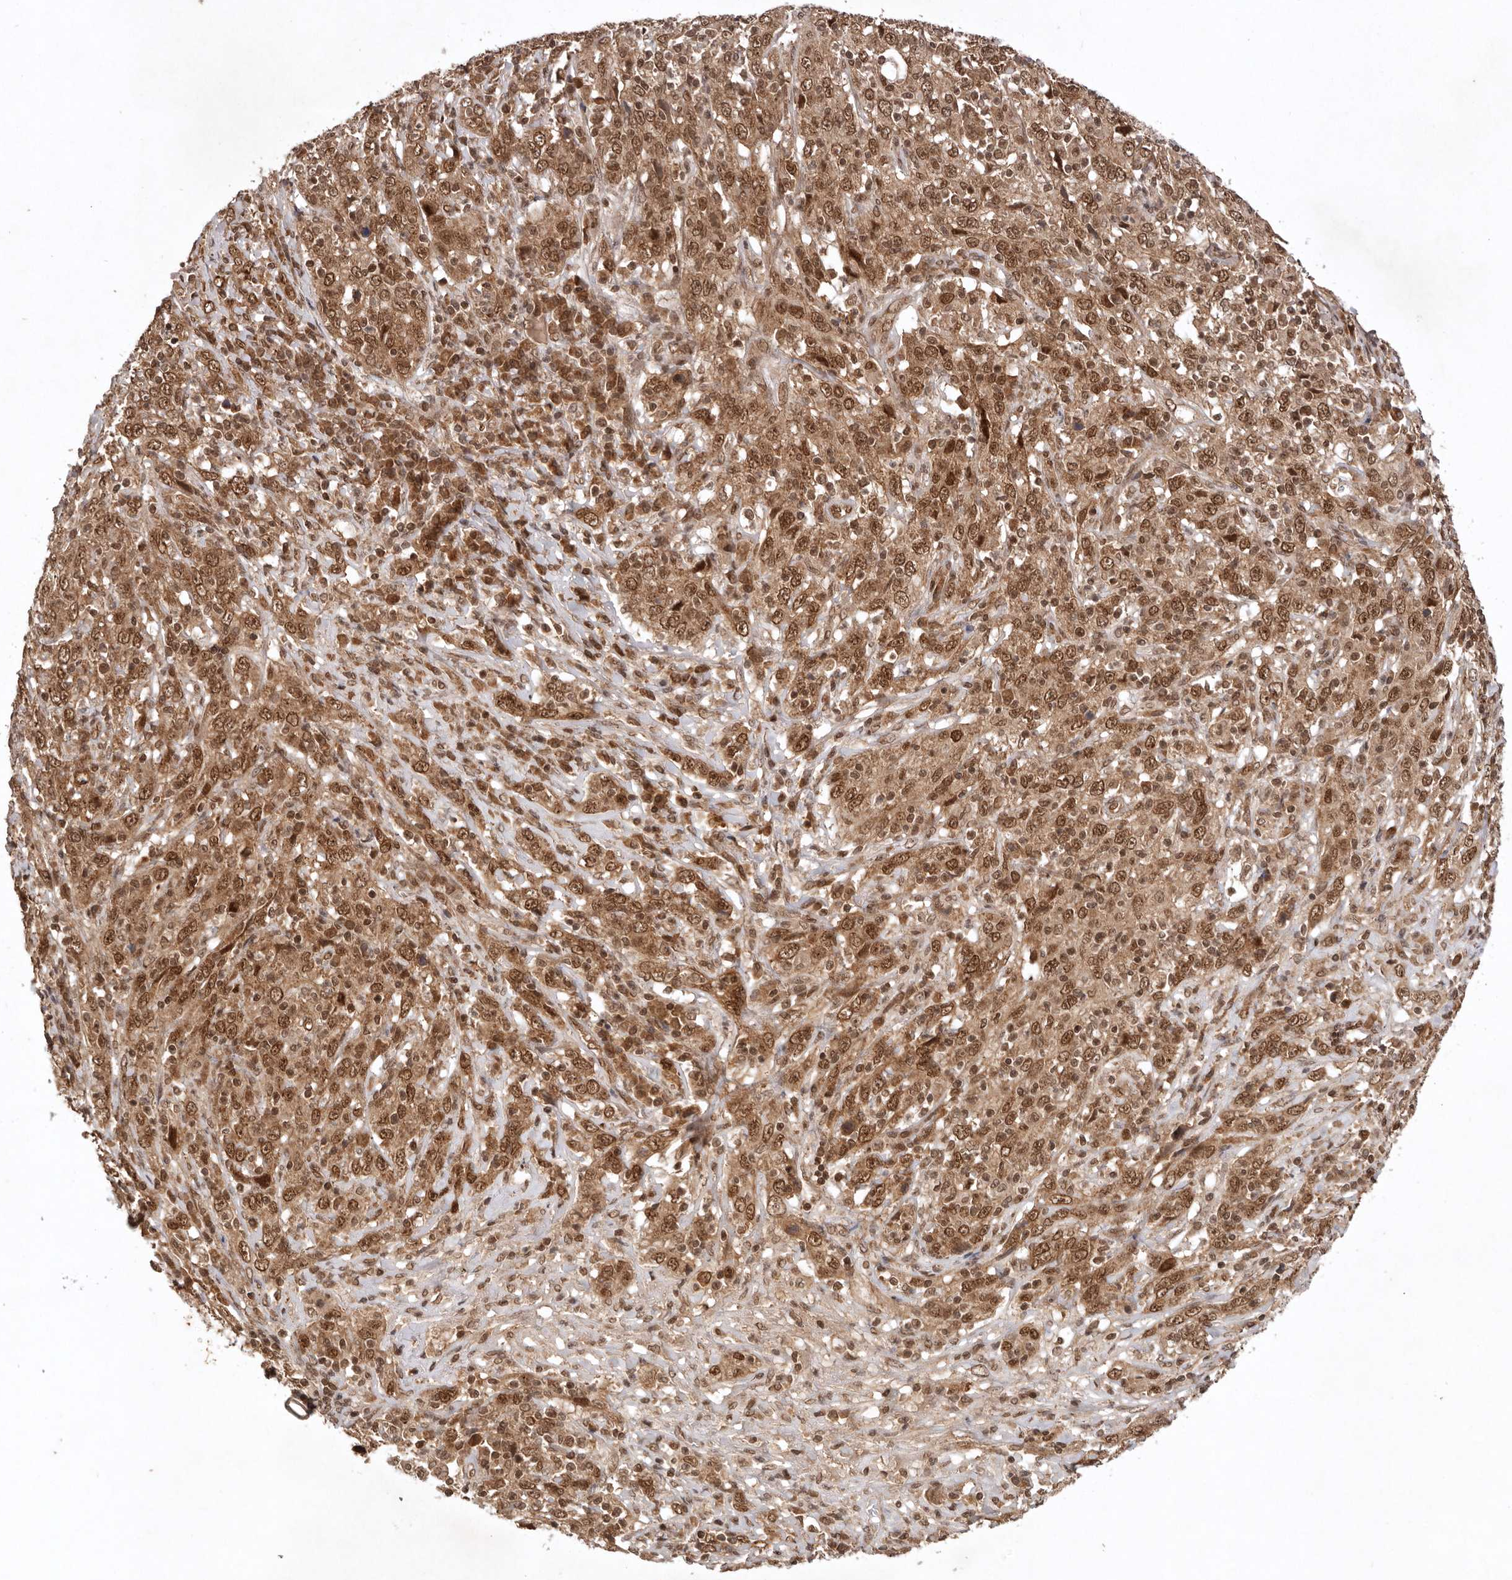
{"staining": {"intensity": "moderate", "quantity": ">75%", "location": "cytoplasmic/membranous,nuclear"}, "tissue": "cervical cancer", "cell_type": "Tumor cells", "image_type": "cancer", "snomed": [{"axis": "morphology", "description": "Squamous cell carcinoma, NOS"}, {"axis": "topography", "description": "Cervix"}], "caption": "Protein expression analysis of human cervical cancer reveals moderate cytoplasmic/membranous and nuclear expression in approximately >75% of tumor cells.", "gene": "TARS2", "patient": {"sex": "female", "age": 46}}